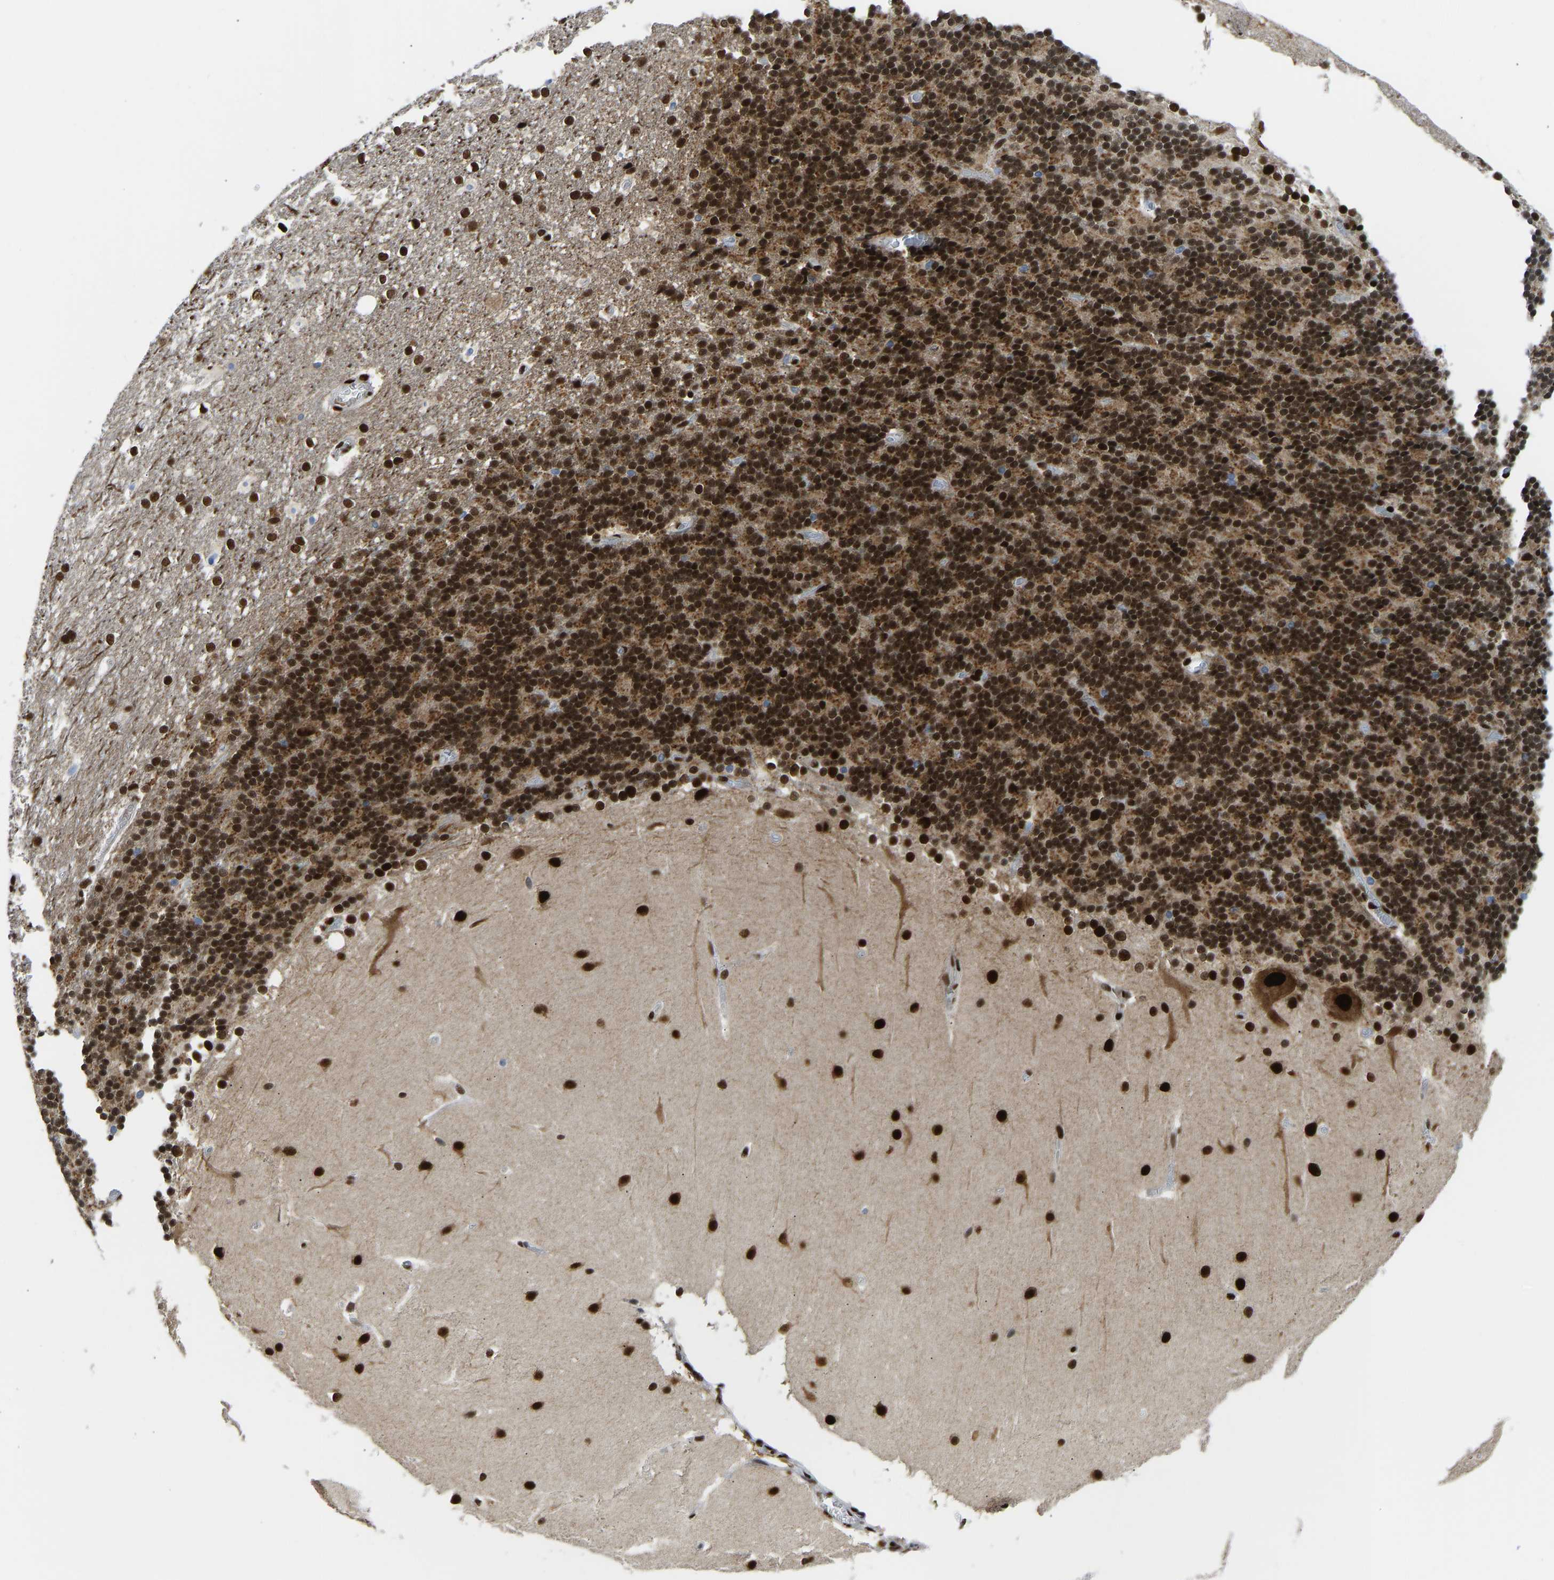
{"staining": {"intensity": "strong", "quantity": ">75%", "location": "cytoplasmic/membranous,nuclear"}, "tissue": "cerebellum", "cell_type": "Cells in granular layer", "image_type": "normal", "snomed": [{"axis": "morphology", "description": "Normal tissue, NOS"}, {"axis": "topography", "description": "Cerebellum"}], "caption": "Immunohistochemical staining of unremarkable human cerebellum demonstrates high levels of strong cytoplasmic/membranous,nuclear expression in about >75% of cells in granular layer. (Brightfield microscopy of DAB IHC at high magnification).", "gene": "FOXK1", "patient": {"sex": "female", "age": 19}}